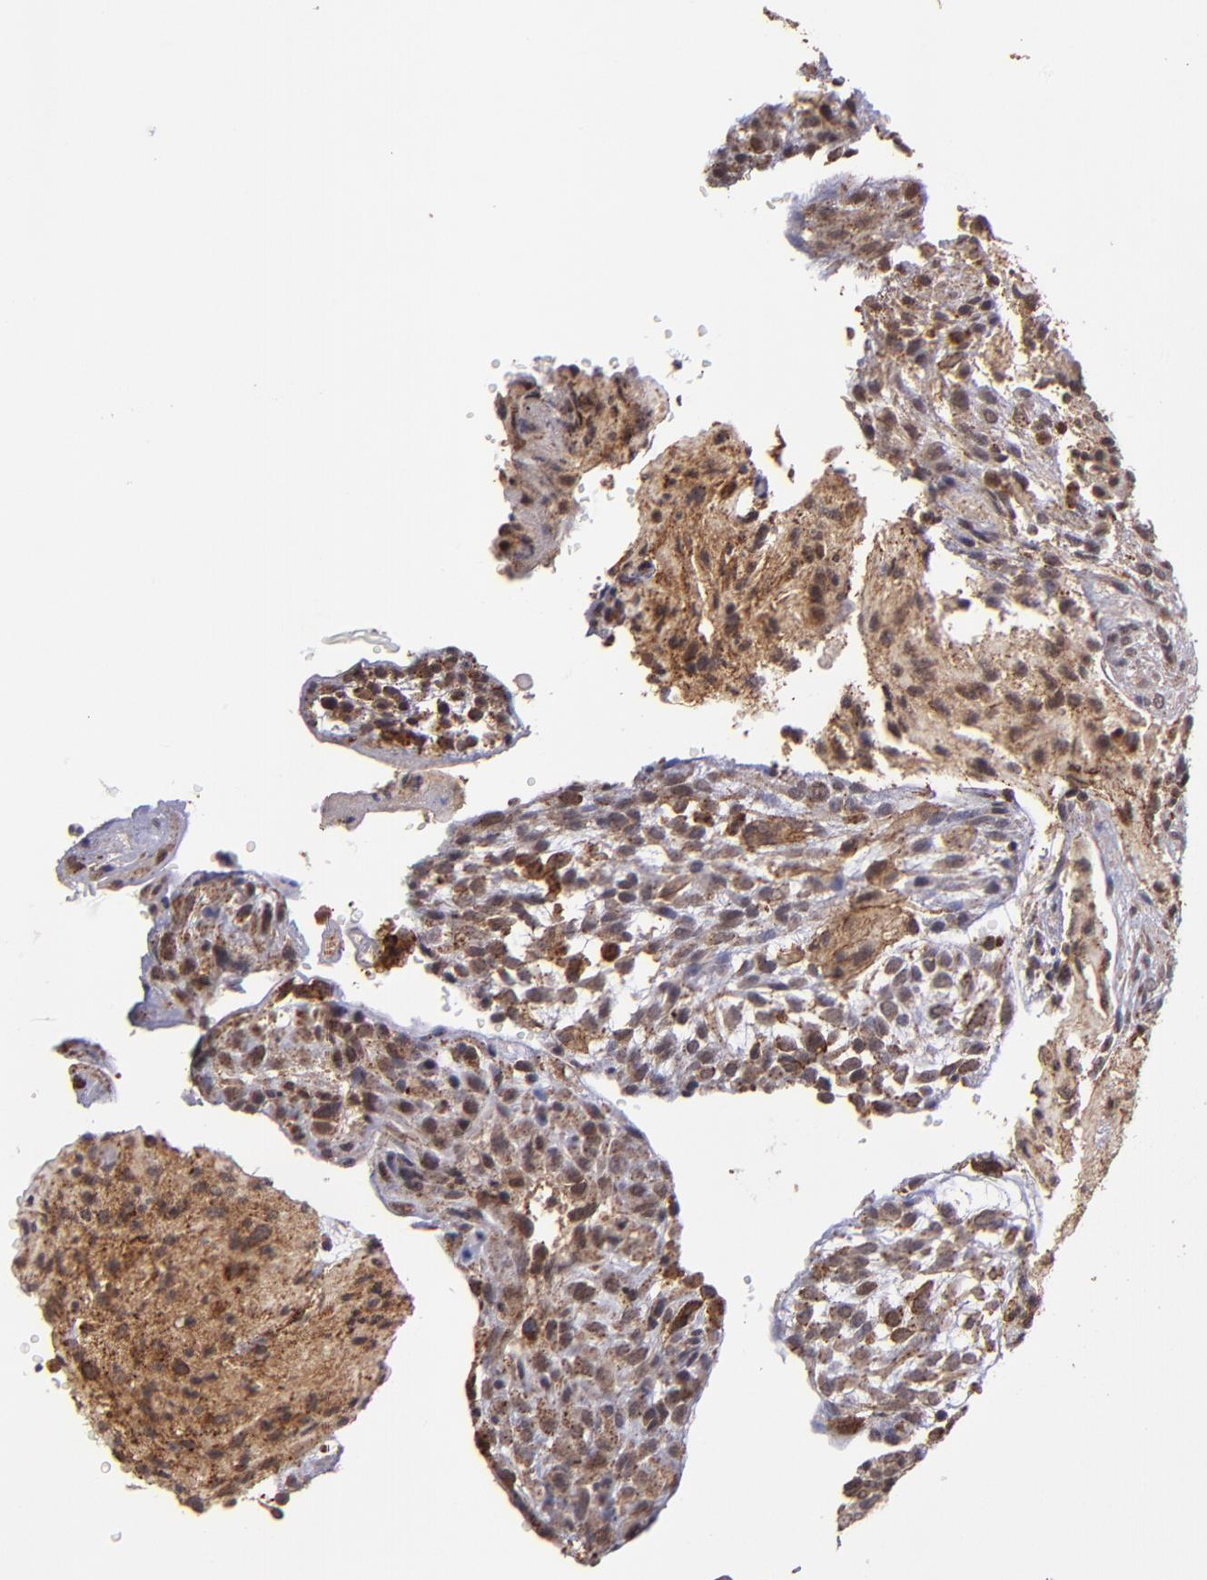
{"staining": {"intensity": "moderate", "quantity": "25%-75%", "location": "cytoplasmic/membranous"}, "tissue": "glioma", "cell_type": "Tumor cells", "image_type": "cancer", "snomed": [{"axis": "morphology", "description": "Glioma, malignant, High grade"}, {"axis": "topography", "description": "Cerebral cortex"}], "caption": "Human glioma stained with a protein marker displays moderate staining in tumor cells.", "gene": "SIPA1L1", "patient": {"sex": "female", "age": 55}}